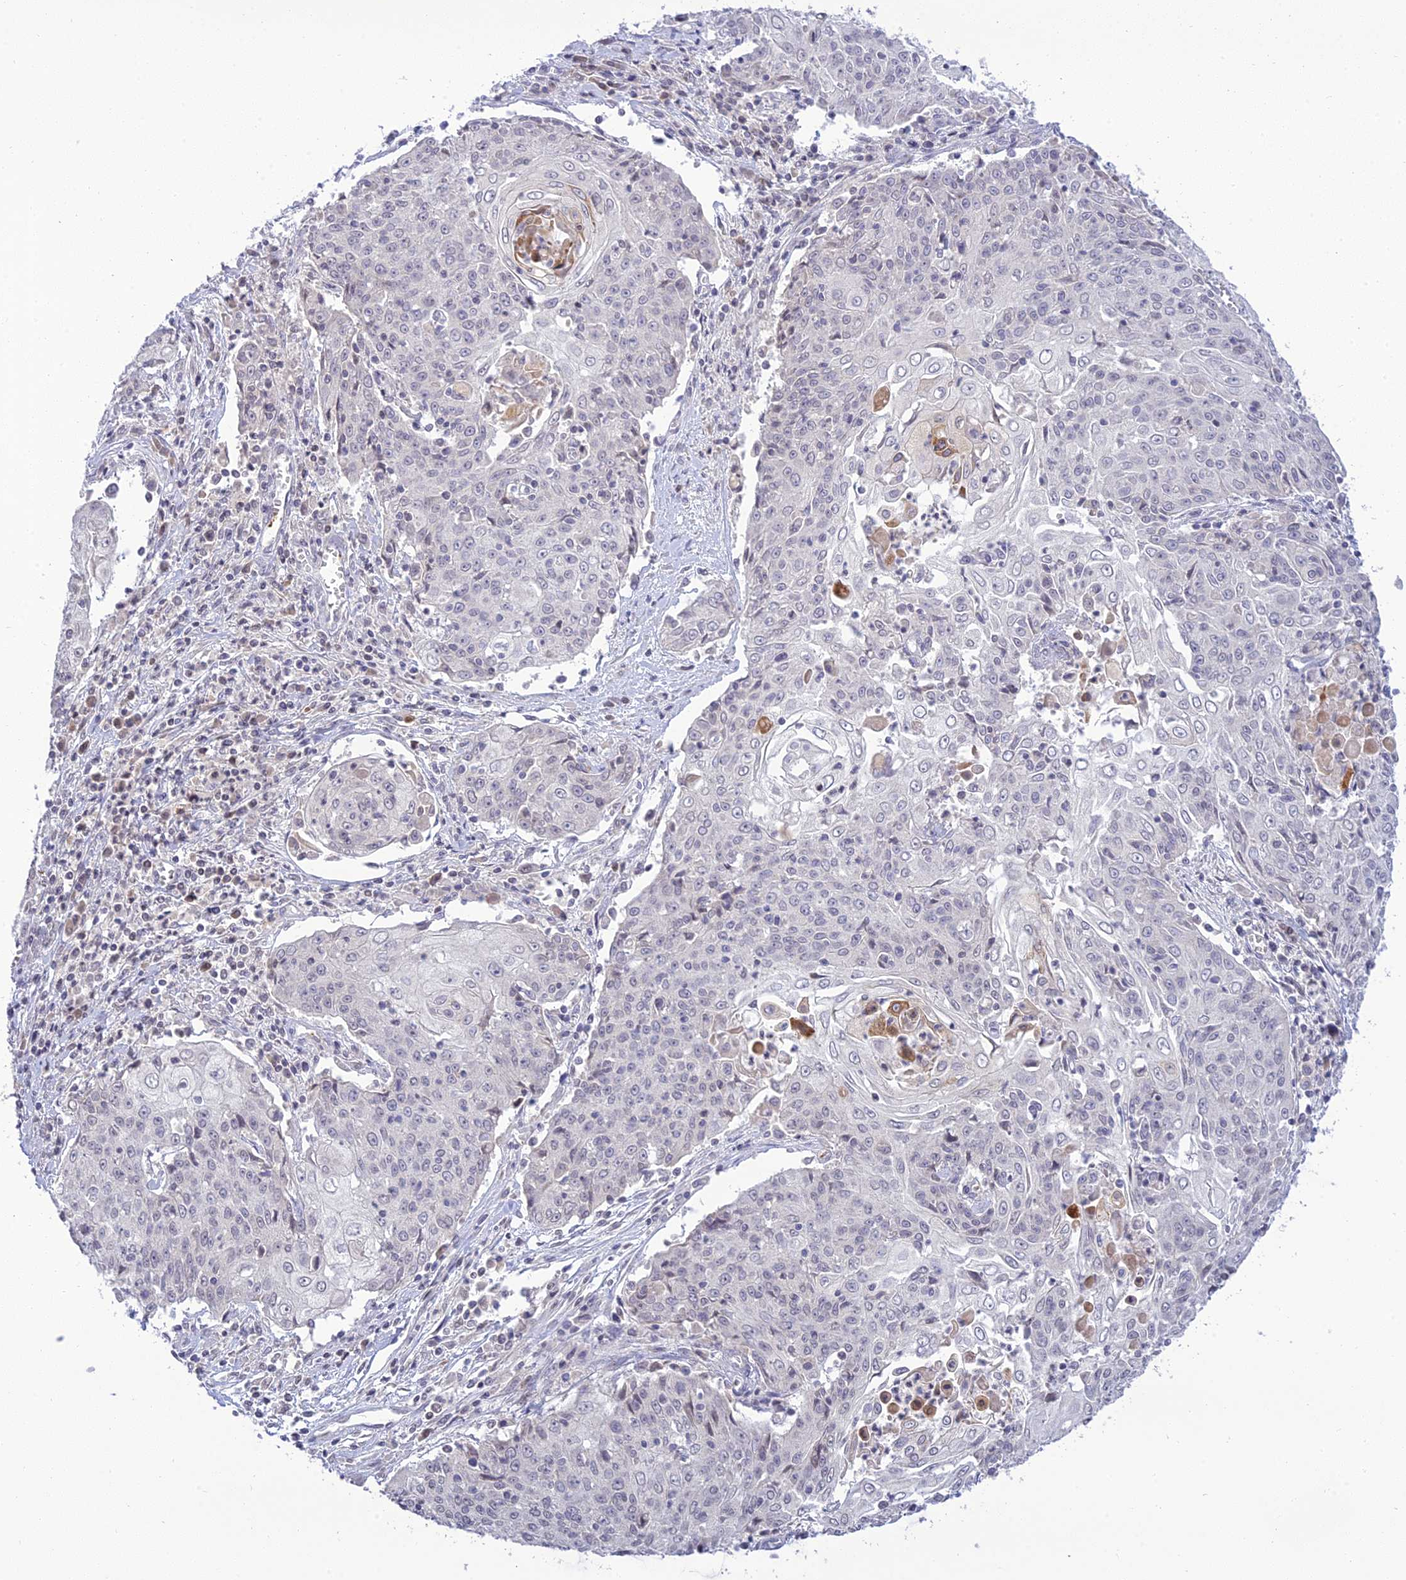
{"staining": {"intensity": "negative", "quantity": "none", "location": "none"}, "tissue": "cervical cancer", "cell_type": "Tumor cells", "image_type": "cancer", "snomed": [{"axis": "morphology", "description": "Squamous cell carcinoma, NOS"}, {"axis": "topography", "description": "Cervix"}], "caption": "The histopathology image demonstrates no significant expression in tumor cells of cervical cancer (squamous cell carcinoma).", "gene": "TMEM40", "patient": {"sex": "female", "age": 48}}